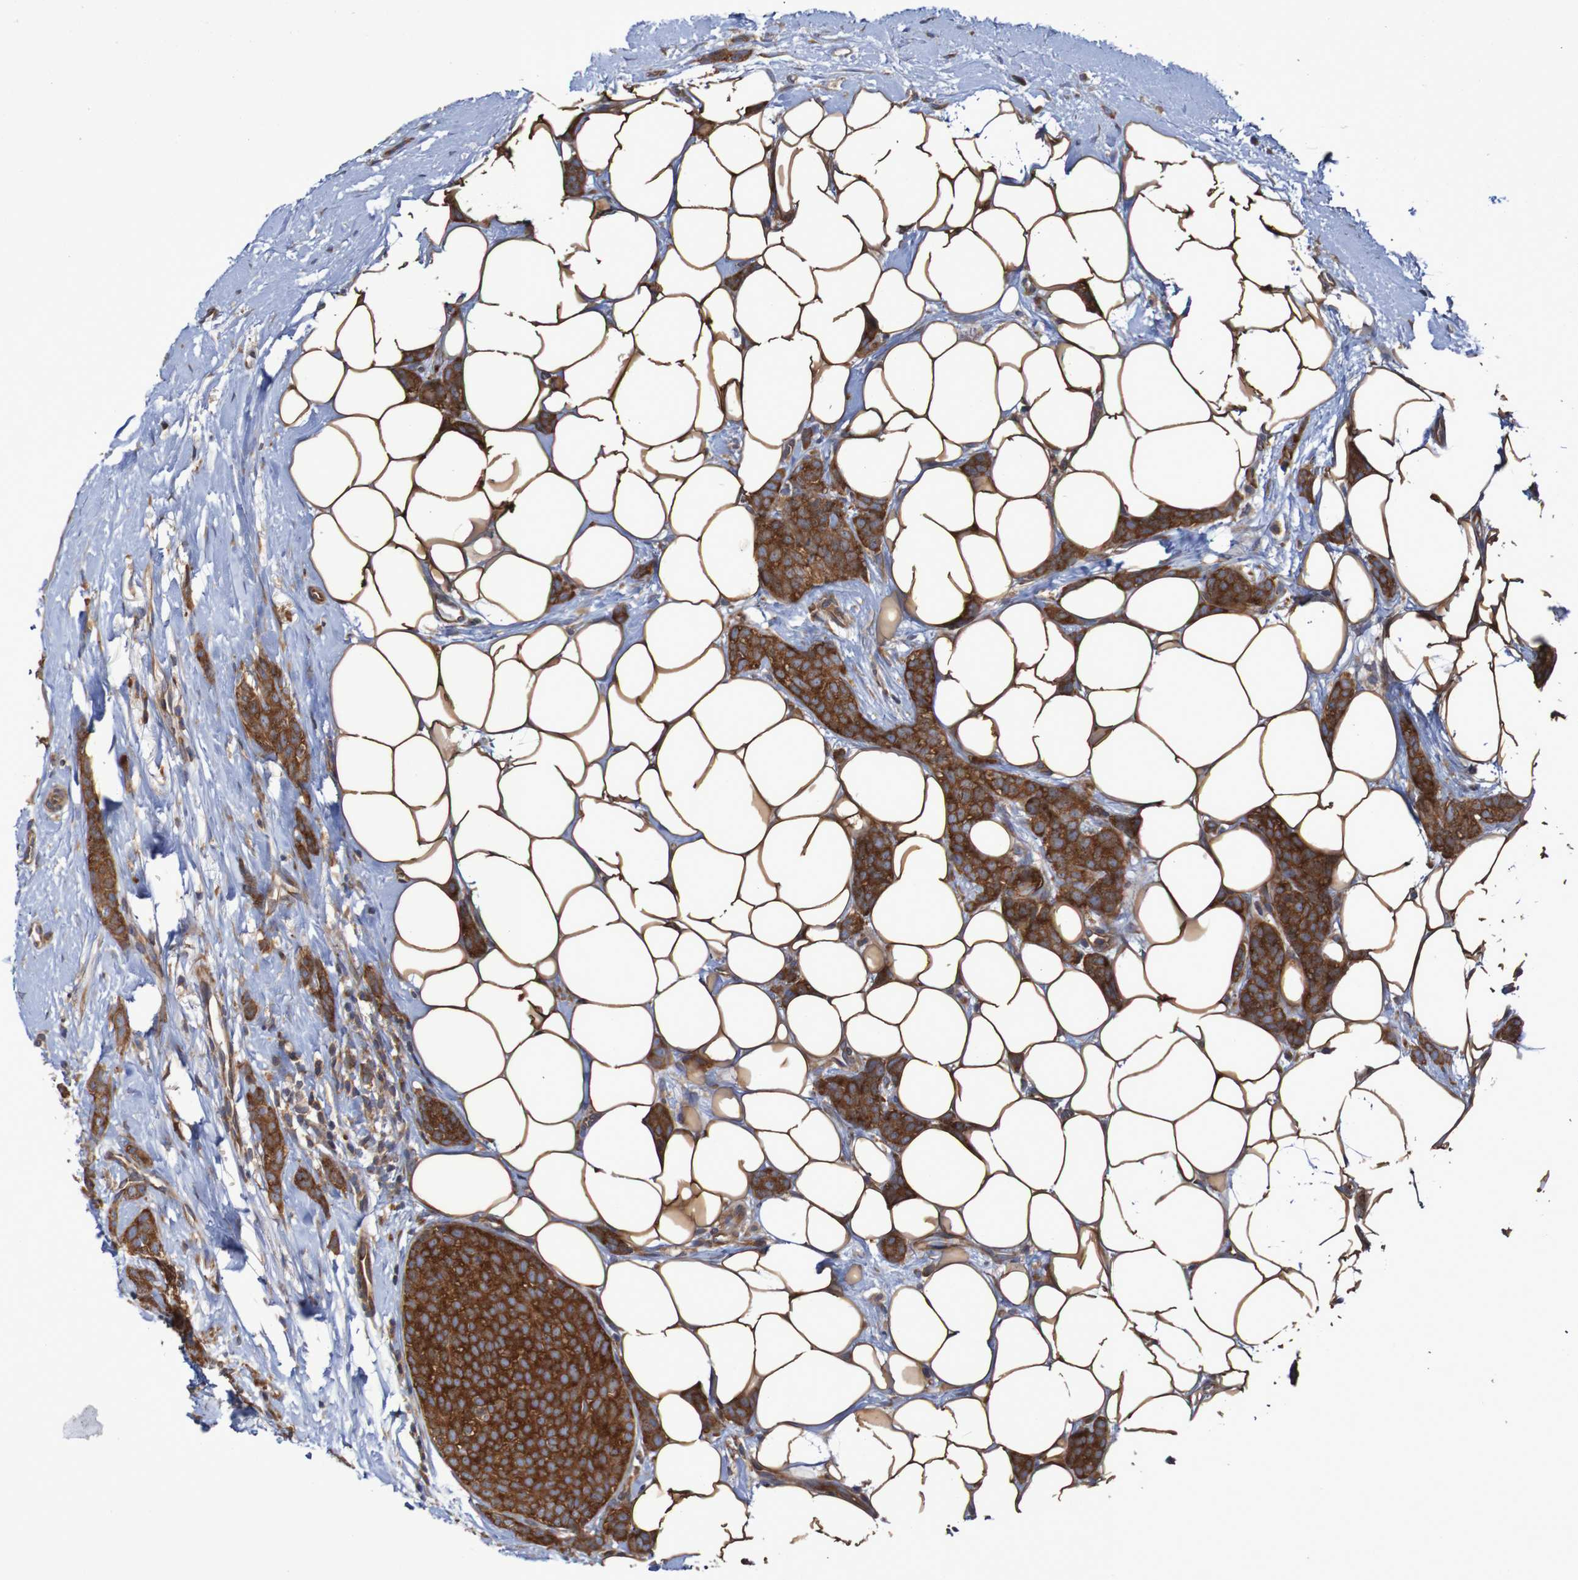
{"staining": {"intensity": "strong", "quantity": ">75%", "location": "cytoplasmic/membranous"}, "tissue": "breast cancer", "cell_type": "Tumor cells", "image_type": "cancer", "snomed": [{"axis": "morphology", "description": "Lobular carcinoma"}, {"axis": "topography", "description": "Skin"}, {"axis": "topography", "description": "Breast"}], "caption": "About >75% of tumor cells in breast cancer (lobular carcinoma) show strong cytoplasmic/membranous protein expression as visualized by brown immunohistochemical staining.", "gene": "LRRC47", "patient": {"sex": "female", "age": 46}}